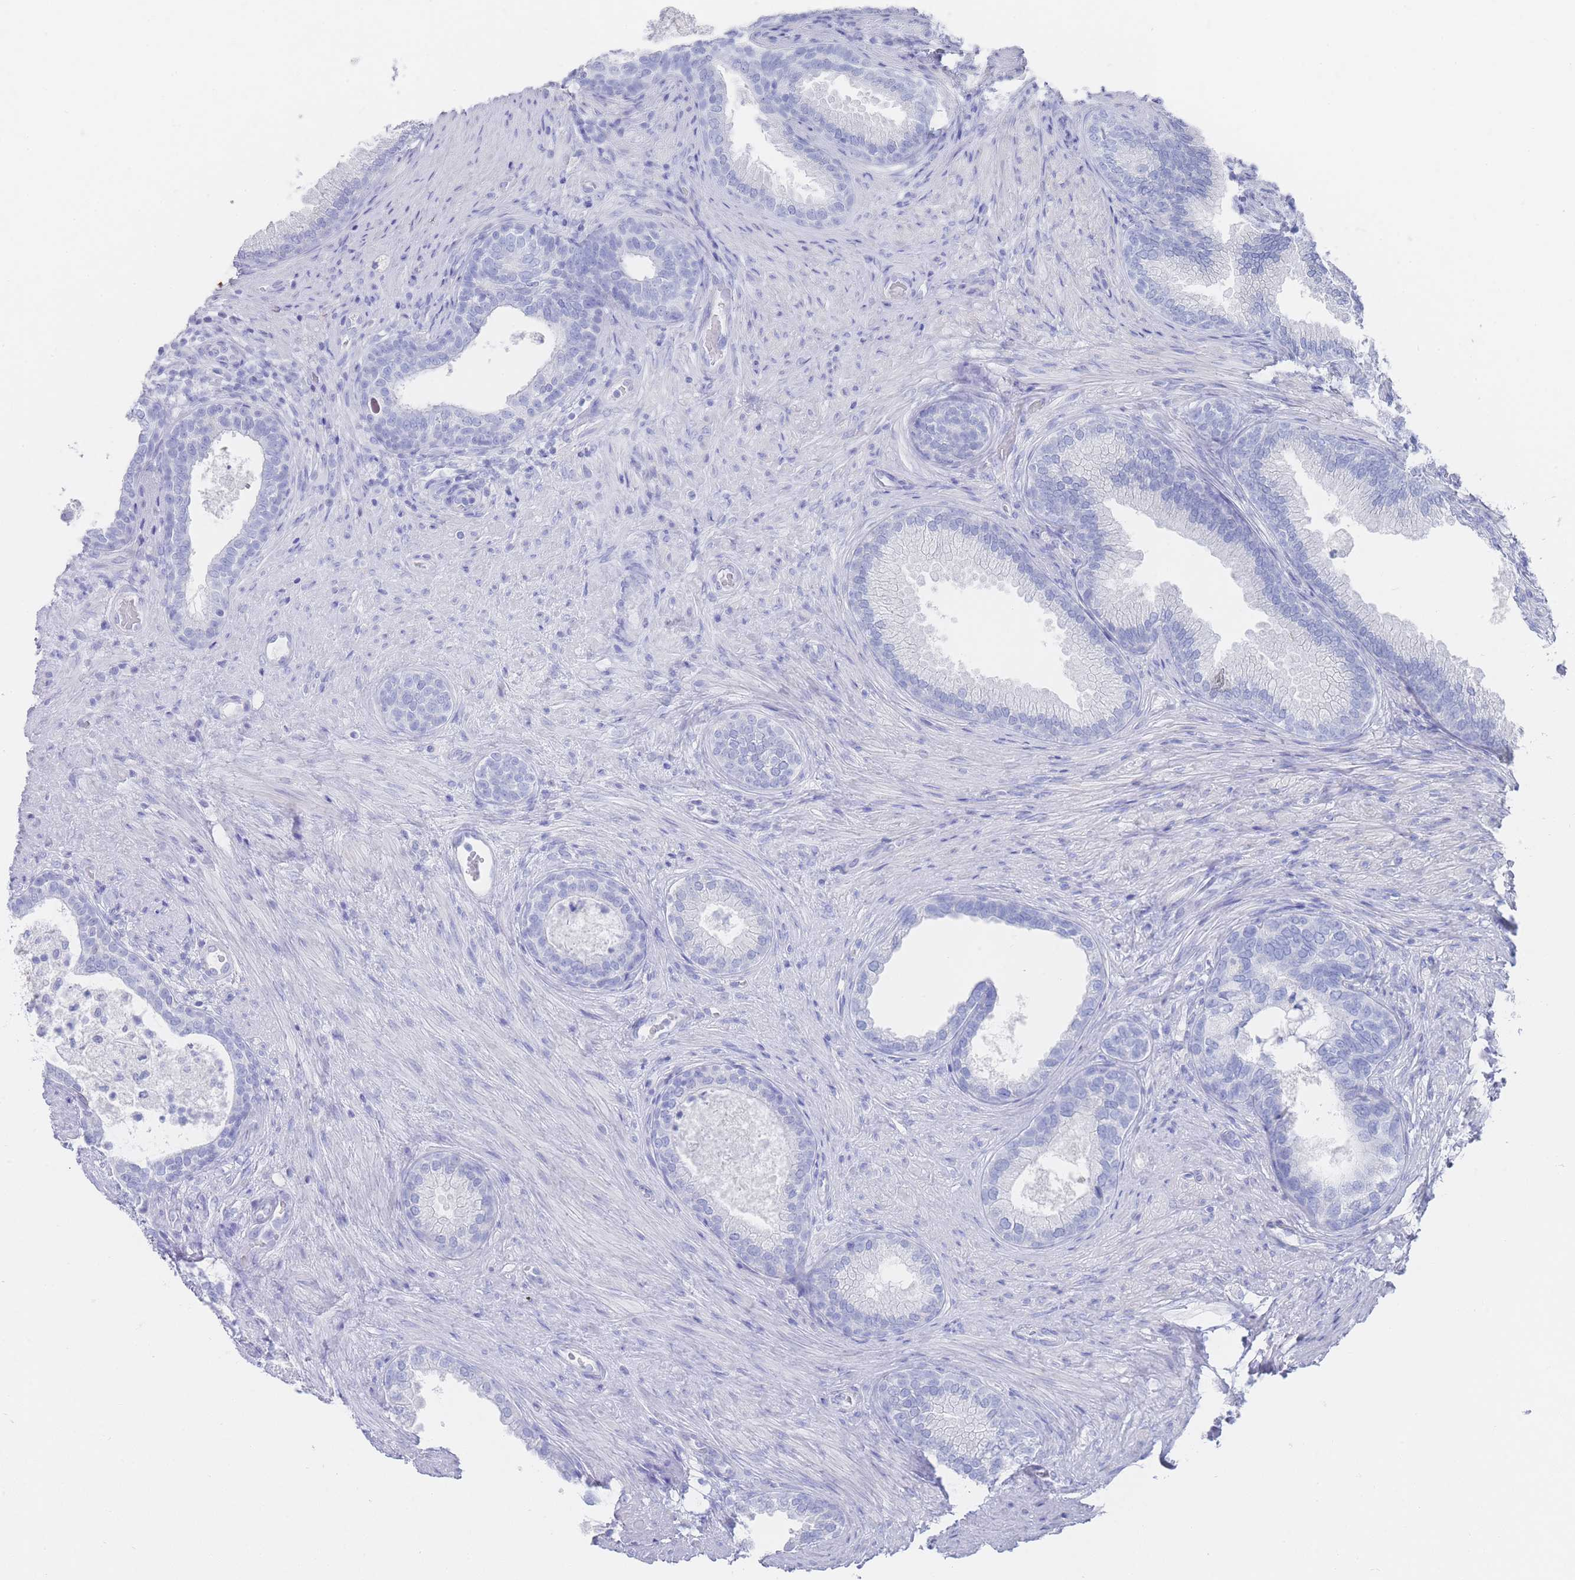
{"staining": {"intensity": "negative", "quantity": "none", "location": "none"}, "tissue": "prostate", "cell_type": "Glandular cells", "image_type": "normal", "snomed": [{"axis": "morphology", "description": "Normal tissue, NOS"}, {"axis": "topography", "description": "Prostate"}], "caption": "IHC of benign human prostate reveals no staining in glandular cells. Nuclei are stained in blue.", "gene": "LRRC37A2", "patient": {"sex": "male", "age": 76}}